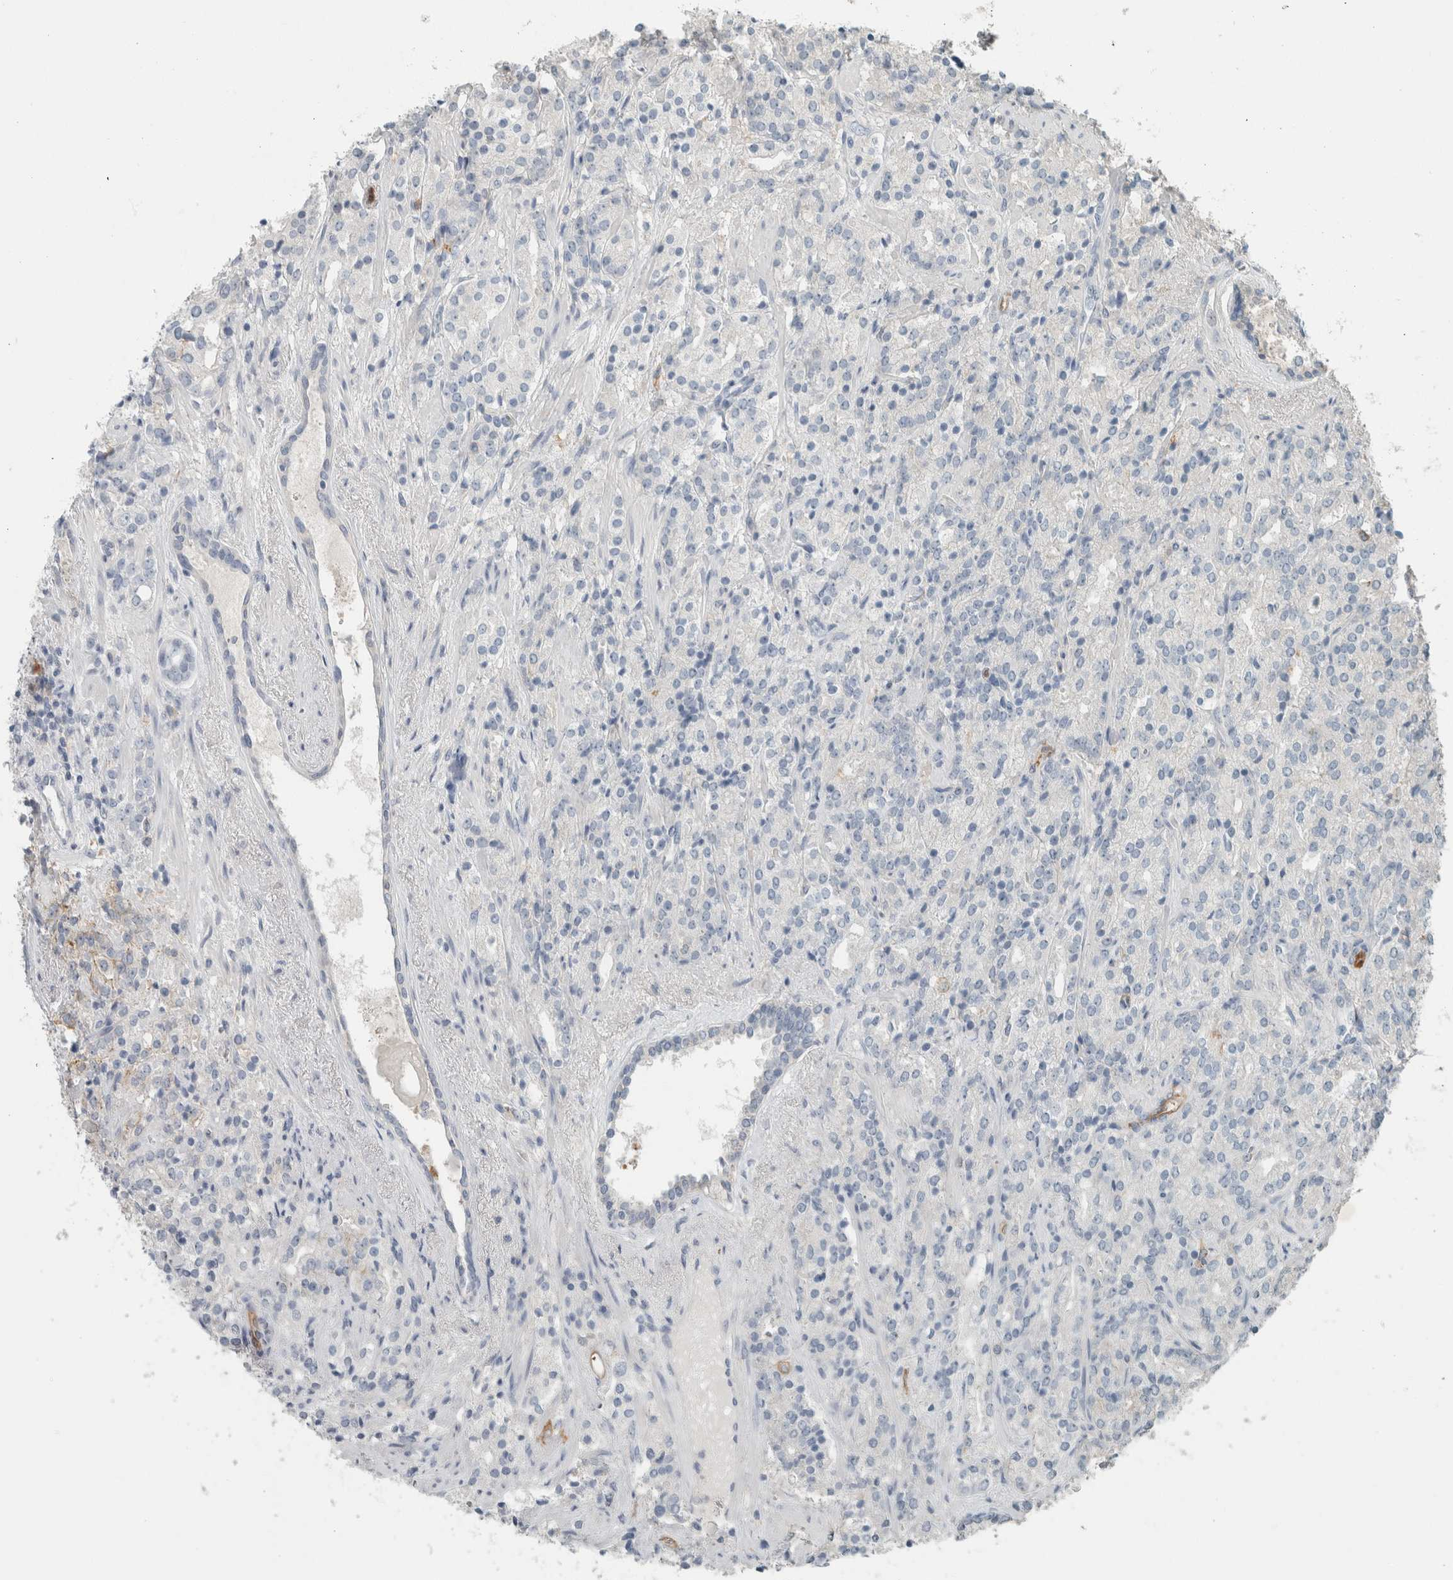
{"staining": {"intensity": "negative", "quantity": "none", "location": "none"}, "tissue": "prostate cancer", "cell_type": "Tumor cells", "image_type": "cancer", "snomed": [{"axis": "morphology", "description": "Adenocarcinoma, High grade"}, {"axis": "topography", "description": "Prostate"}], "caption": "The micrograph shows no staining of tumor cells in prostate high-grade adenocarcinoma.", "gene": "SCIN", "patient": {"sex": "male", "age": 71}}